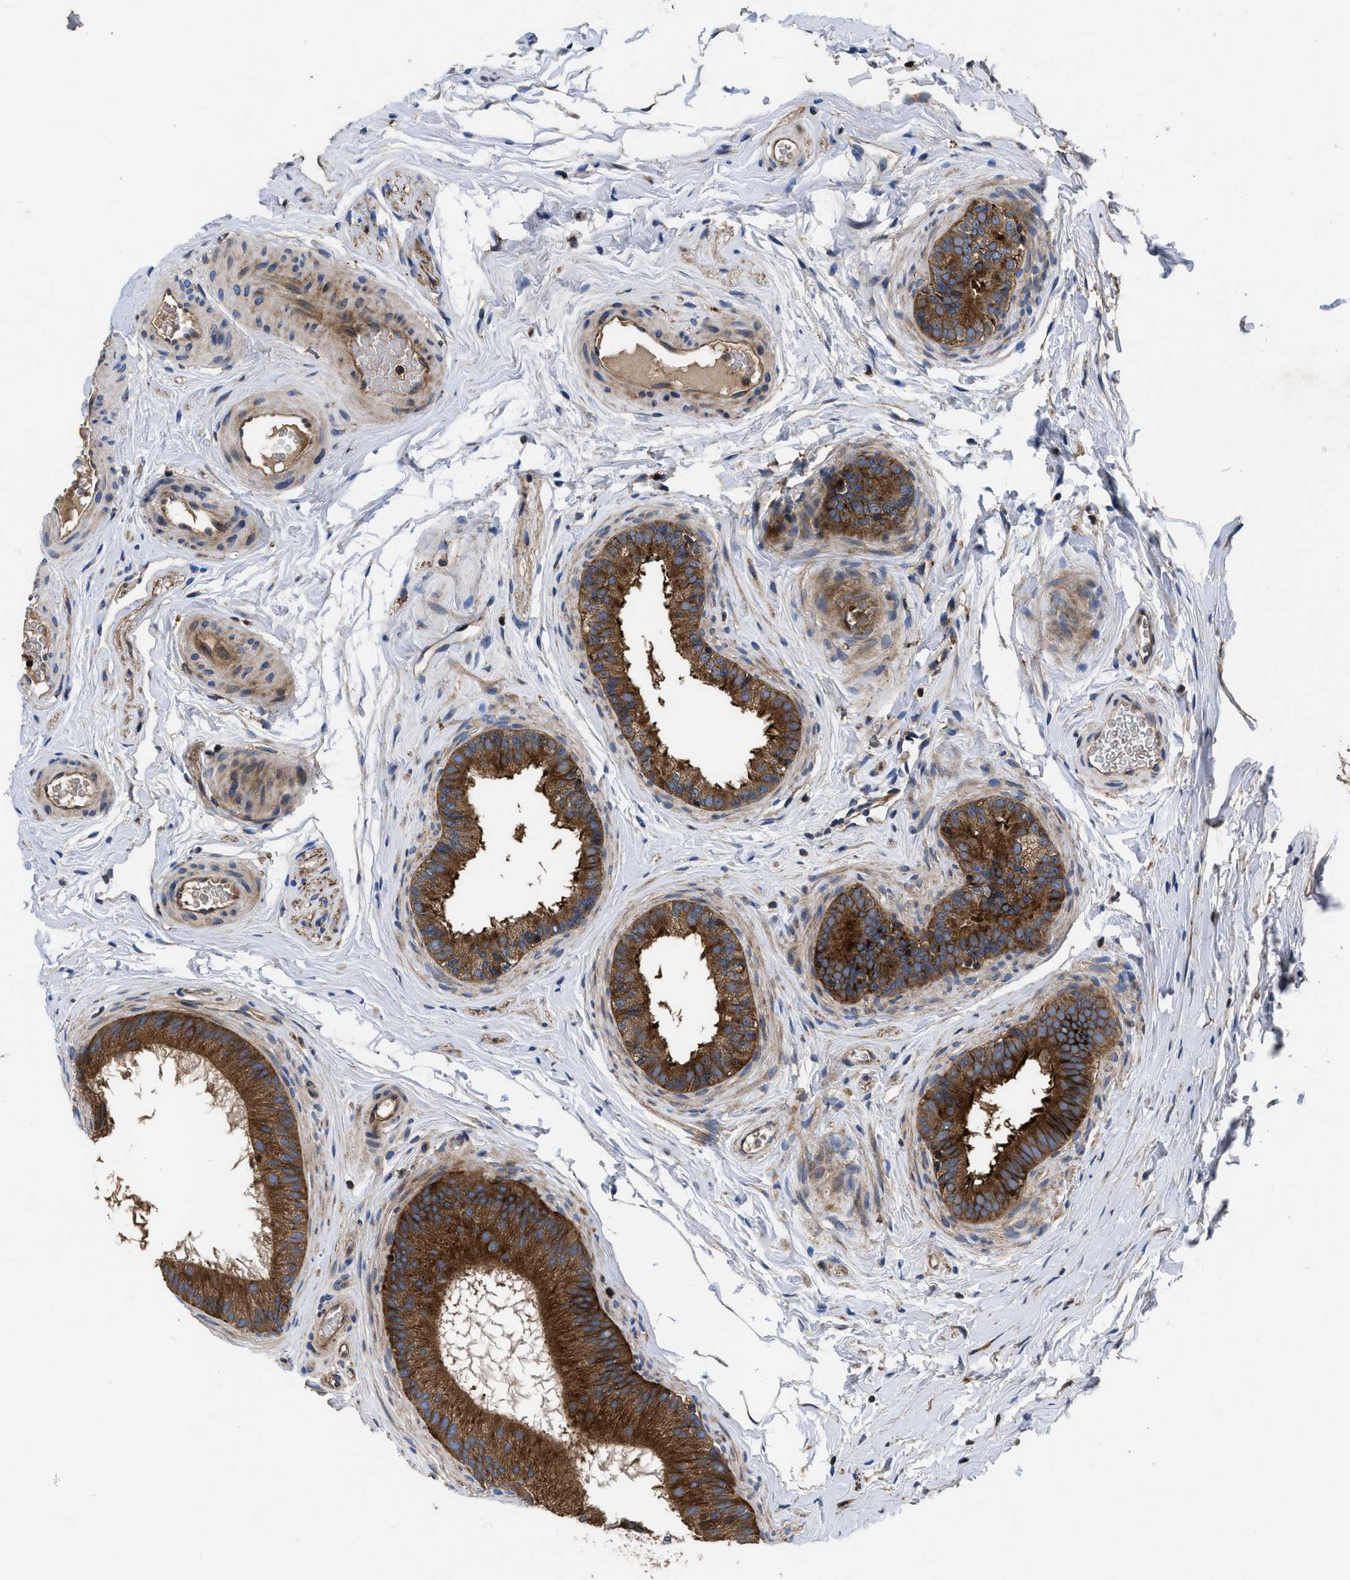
{"staining": {"intensity": "strong", "quantity": ">75%", "location": "cytoplasmic/membranous"}, "tissue": "epididymis", "cell_type": "Glandular cells", "image_type": "normal", "snomed": [{"axis": "morphology", "description": "Normal tissue, NOS"}, {"axis": "topography", "description": "Testis"}, {"axis": "topography", "description": "Epididymis"}], "caption": "High-power microscopy captured an immunohistochemistry (IHC) micrograph of benign epididymis, revealing strong cytoplasmic/membranous staining in approximately >75% of glandular cells.", "gene": "YBEY", "patient": {"sex": "male", "age": 36}}